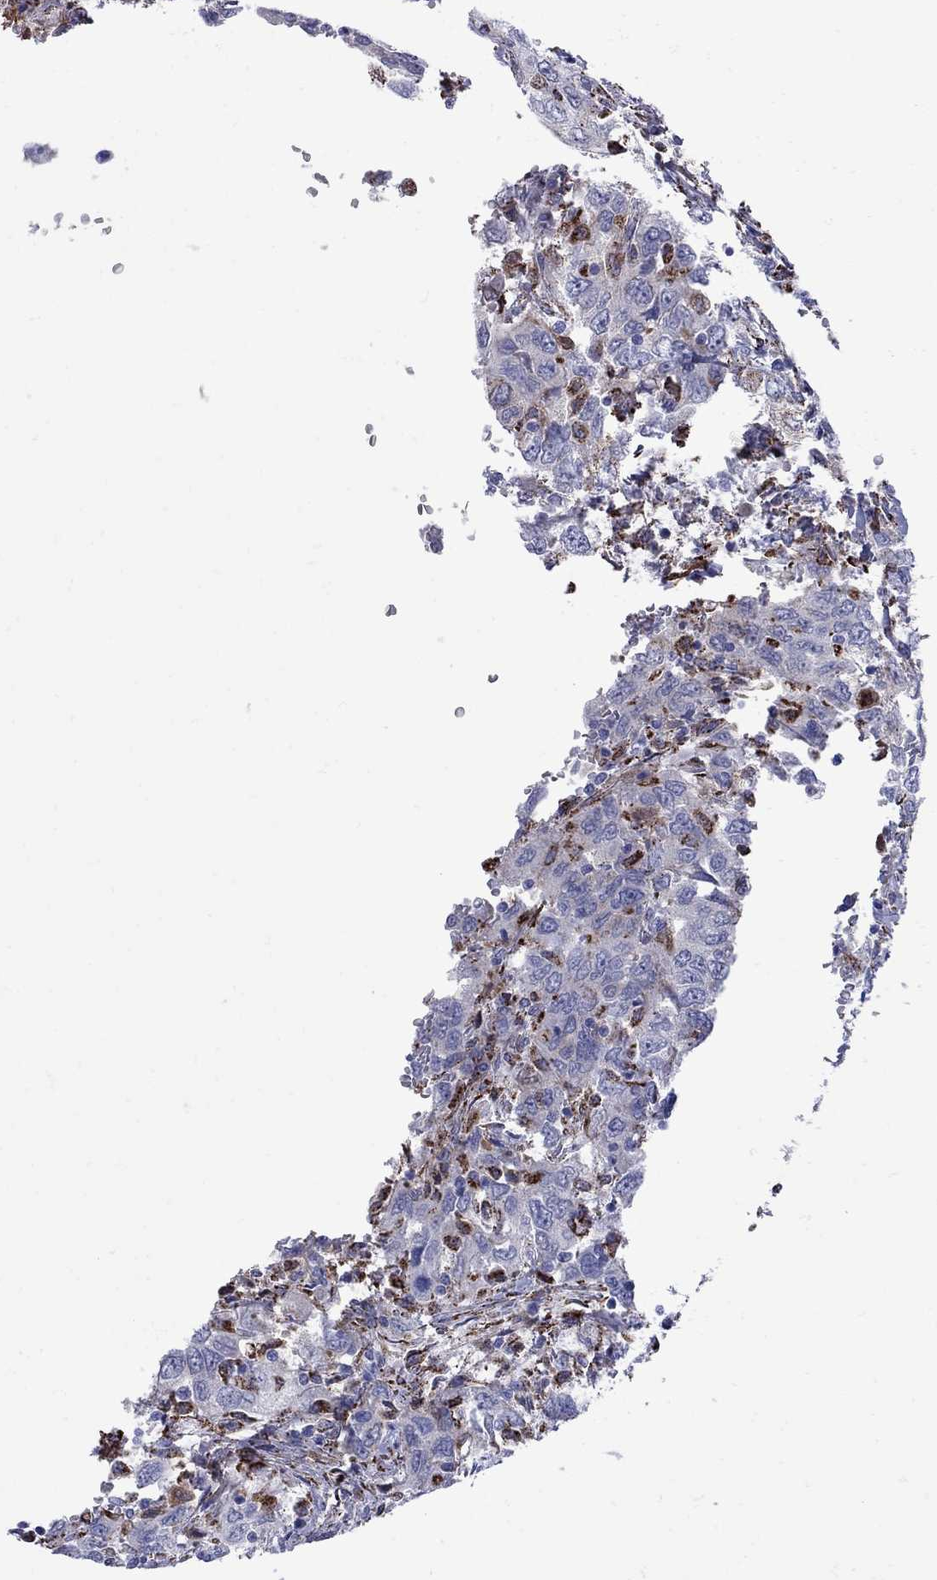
{"staining": {"intensity": "negative", "quantity": "none", "location": "none"}, "tissue": "urothelial cancer", "cell_type": "Tumor cells", "image_type": "cancer", "snomed": [{"axis": "morphology", "description": "Urothelial carcinoma, High grade"}, {"axis": "topography", "description": "Urinary bladder"}], "caption": "IHC of human urothelial cancer demonstrates no positivity in tumor cells.", "gene": "SESTD1", "patient": {"sex": "male", "age": 76}}